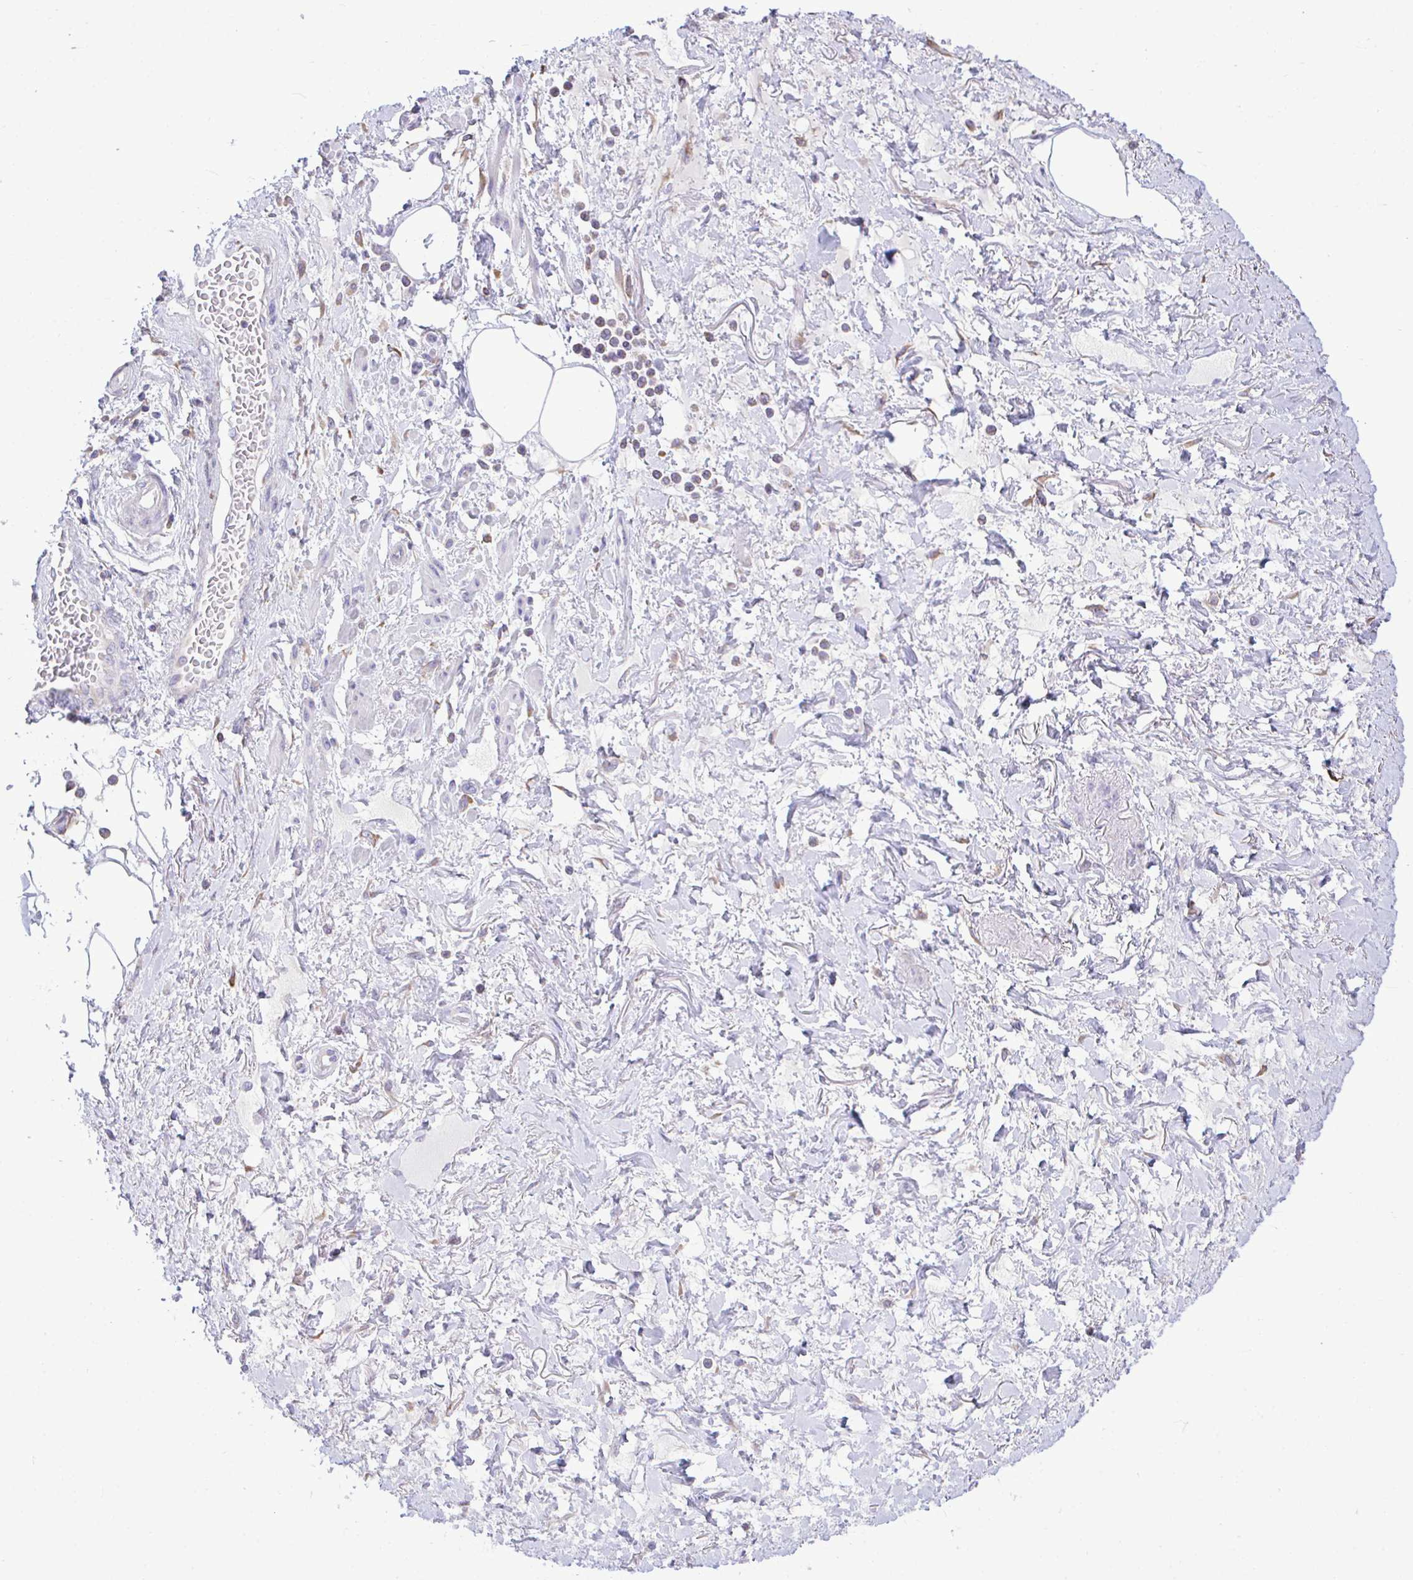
{"staining": {"intensity": "negative", "quantity": "none", "location": "none"}, "tissue": "adipose tissue", "cell_type": "Adipocytes", "image_type": "normal", "snomed": [{"axis": "morphology", "description": "Normal tissue, NOS"}, {"axis": "topography", "description": "Vagina"}, {"axis": "topography", "description": "Peripheral nerve tissue"}], "caption": "The photomicrograph exhibits no staining of adipocytes in benign adipose tissue. Brightfield microscopy of immunohistochemistry stained with DAB (3,3'-diaminobenzidine) (brown) and hematoxylin (blue), captured at high magnification.", "gene": "PIGK", "patient": {"sex": "female", "age": 71}}